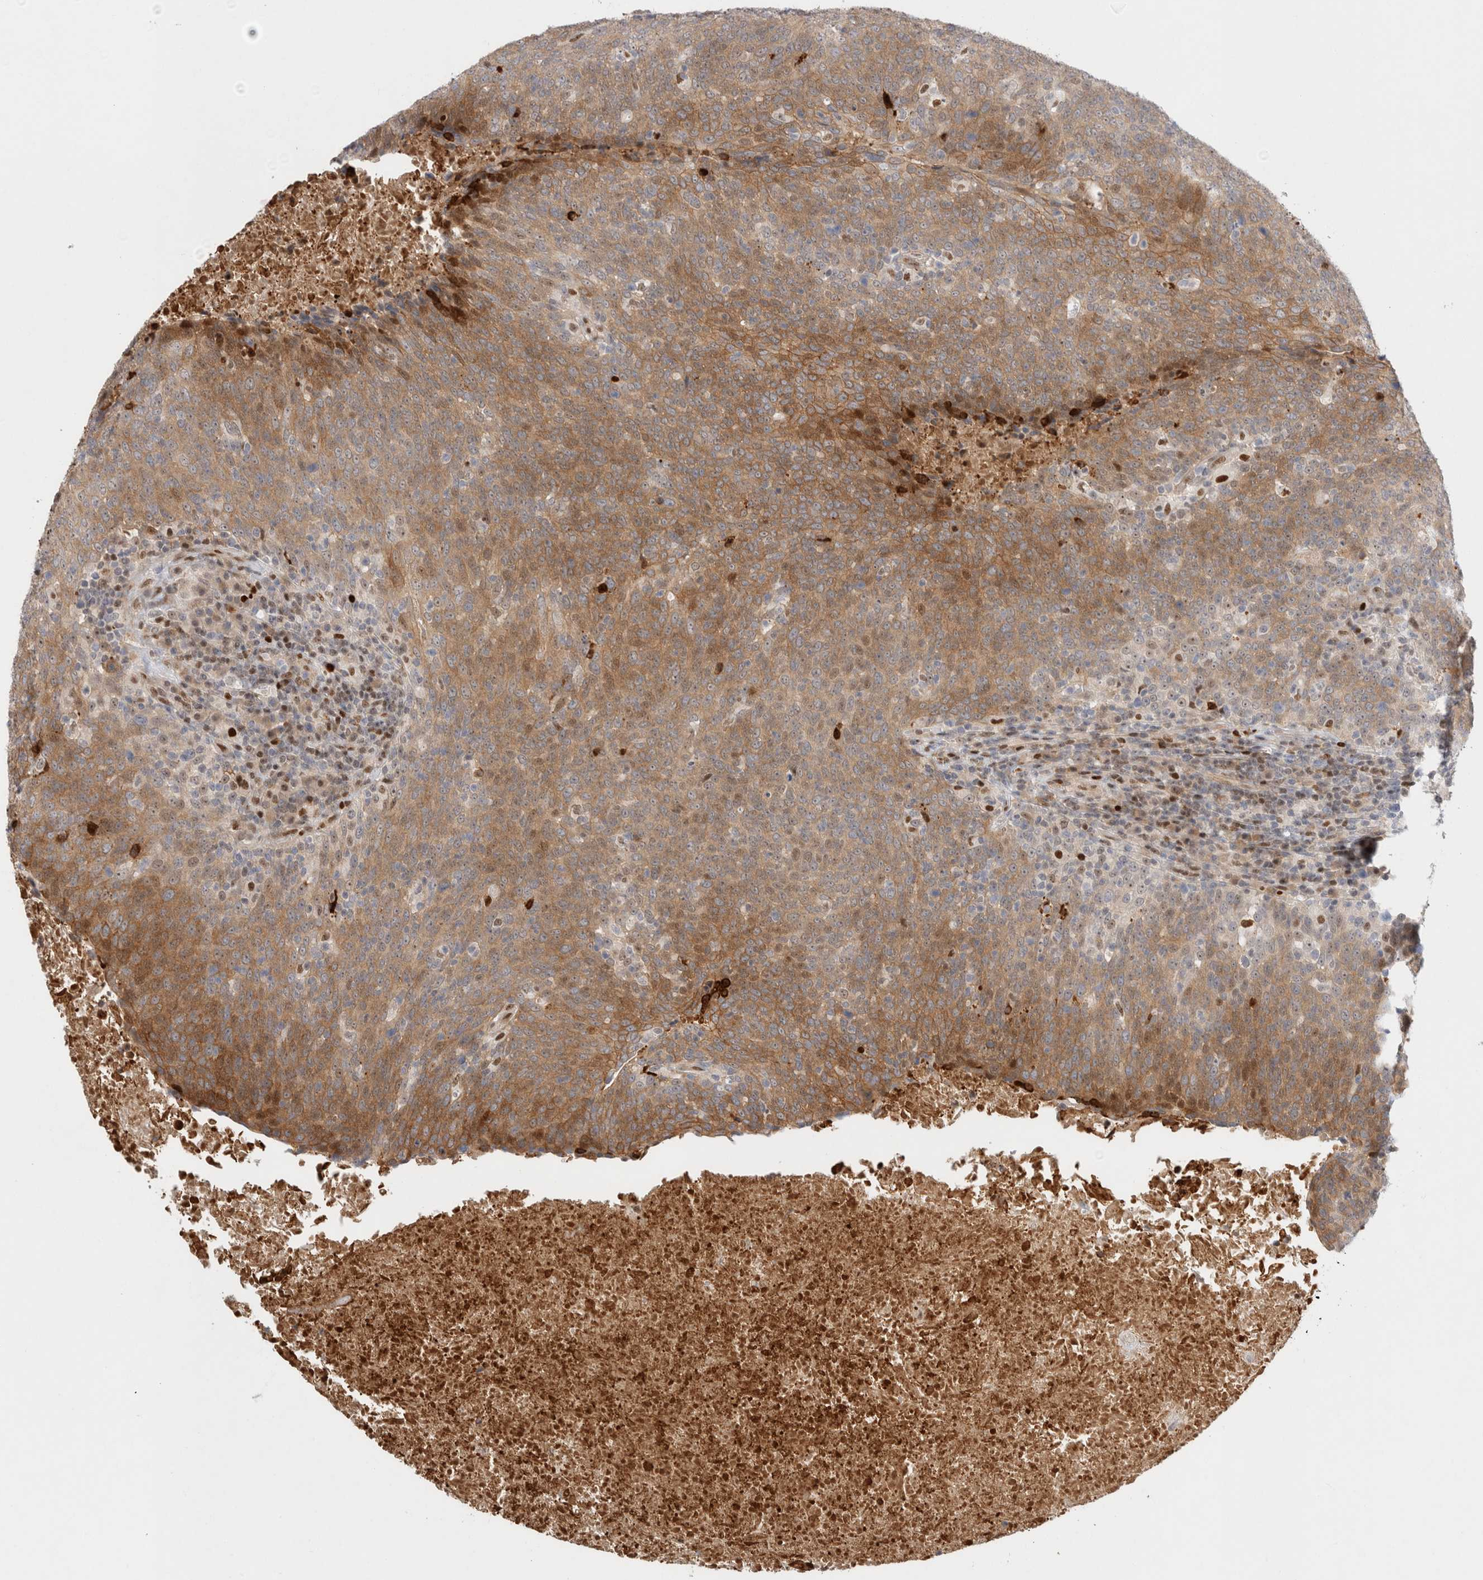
{"staining": {"intensity": "moderate", "quantity": ">75%", "location": "cytoplasmic/membranous"}, "tissue": "head and neck cancer", "cell_type": "Tumor cells", "image_type": "cancer", "snomed": [{"axis": "morphology", "description": "Squamous cell carcinoma, NOS"}, {"axis": "morphology", "description": "Squamous cell carcinoma, metastatic, NOS"}, {"axis": "topography", "description": "Lymph node"}, {"axis": "topography", "description": "Head-Neck"}], "caption": "Head and neck cancer (metastatic squamous cell carcinoma) was stained to show a protein in brown. There is medium levels of moderate cytoplasmic/membranous positivity in approximately >75% of tumor cells. (IHC, brightfield microscopy, high magnification).", "gene": "TCF4", "patient": {"sex": "male", "age": 62}}